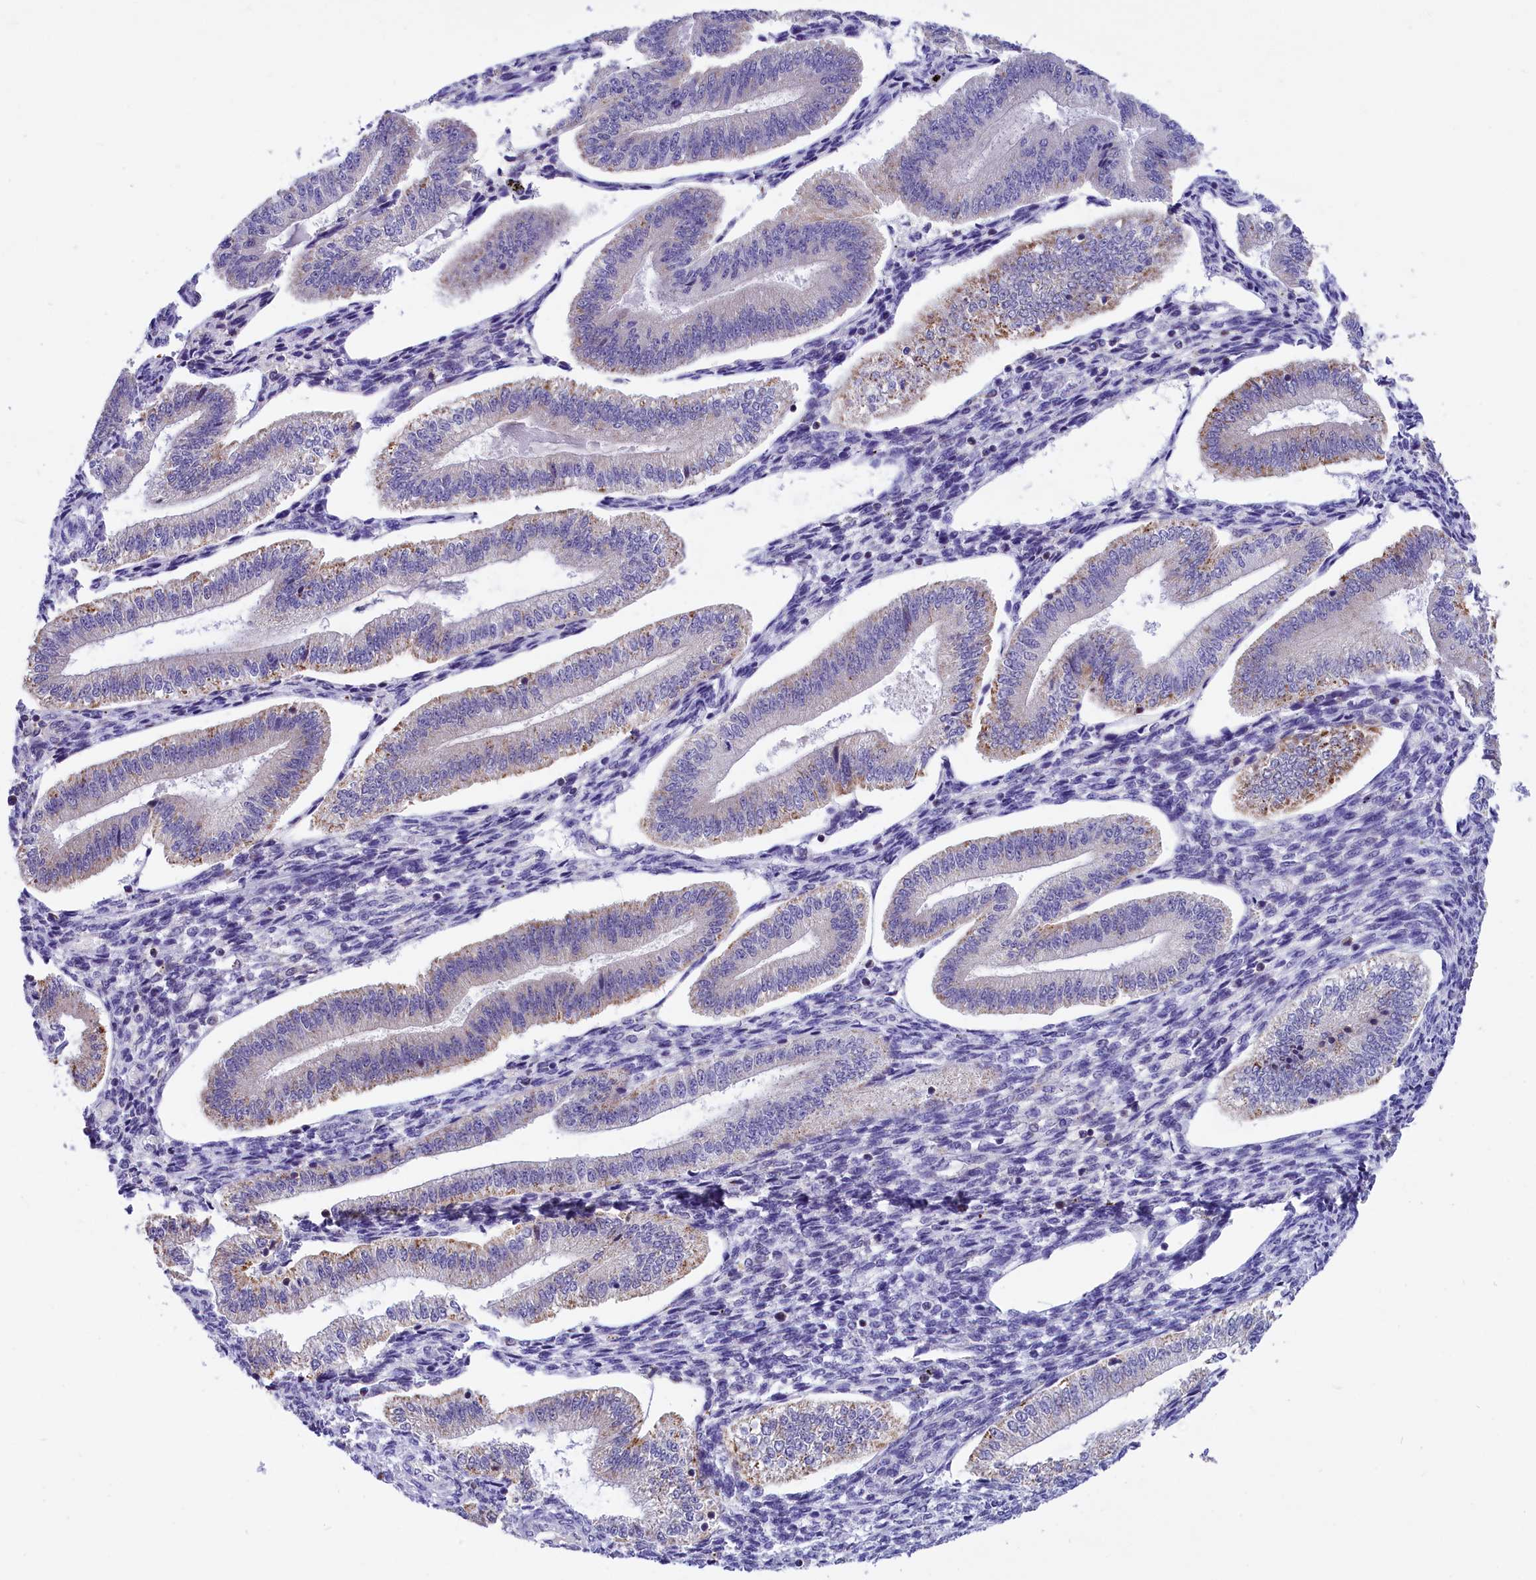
{"staining": {"intensity": "negative", "quantity": "none", "location": "none"}, "tissue": "endometrium", "cell_type": "Cells in endometrial stroma", "image_type": "normal", "snomed": [{"axis": "morphology", "description": "Normal tissue, NOS"}, {"axis": "topography", "description": "Endometrium"}], "caption": "Immunohistochemical staining of normal human endometrium displays no significant positivity in cells in endometrial stroma.", "gene": "ABAT", "patient": {"sex": "female", "age": 34}}